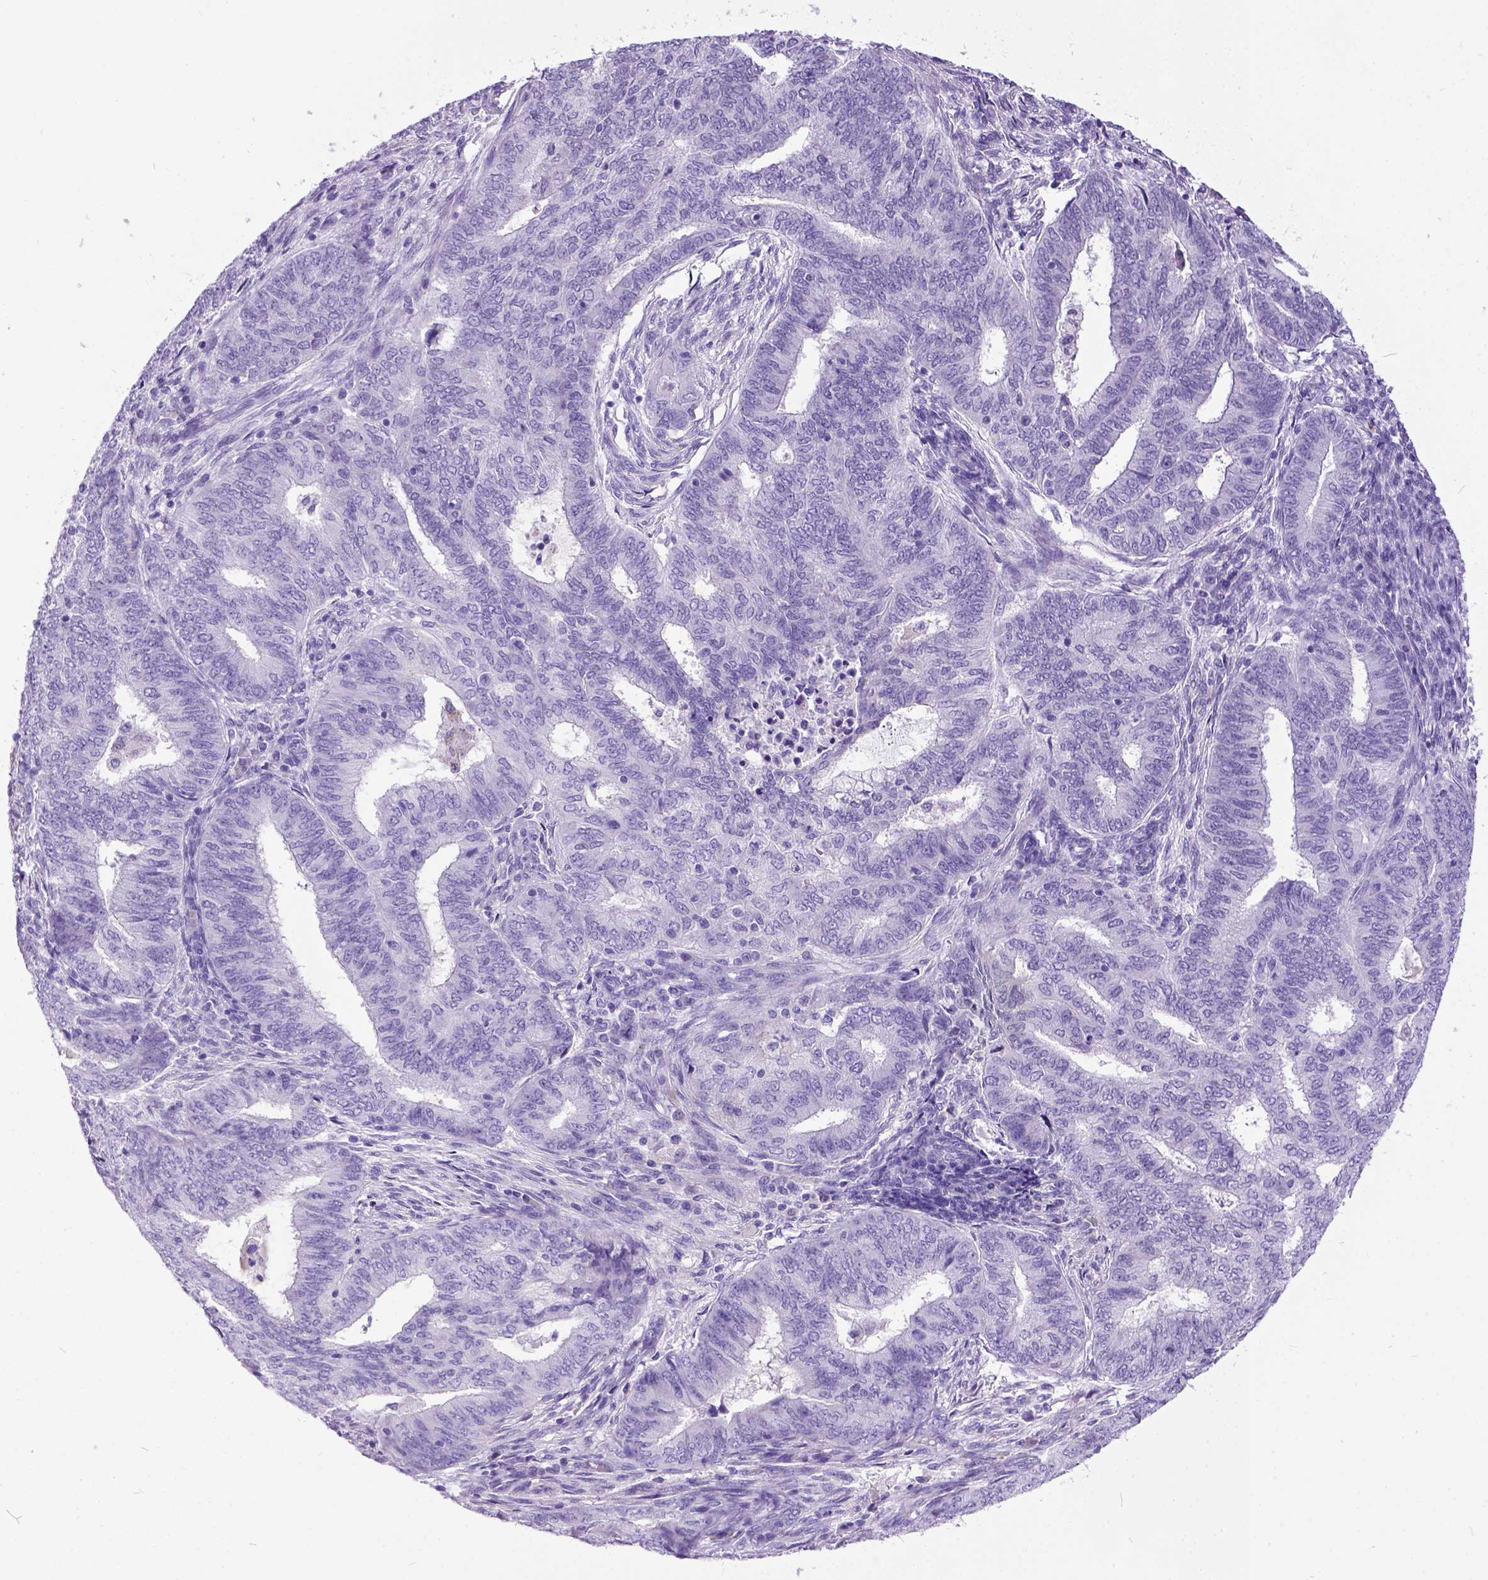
{"staining": {"intensity": "negative", "quantity": "none", "location": "none"}, "tissue": "endometrial cancer", "cell_type": "Tumor cells", "image_type": "cancer", "snomed": [{"axis": "morphology", "description": "Adenocarcinoma, NOS"}, {"axis": "topography", "description": "Endometrium"}], "caption": "Protein analysis of endometrial adenocarcinoma demonstrates no significant positivity in tumor cells.", "gene": "IGF2", "patient": {"sex": "female", "age": 62}}